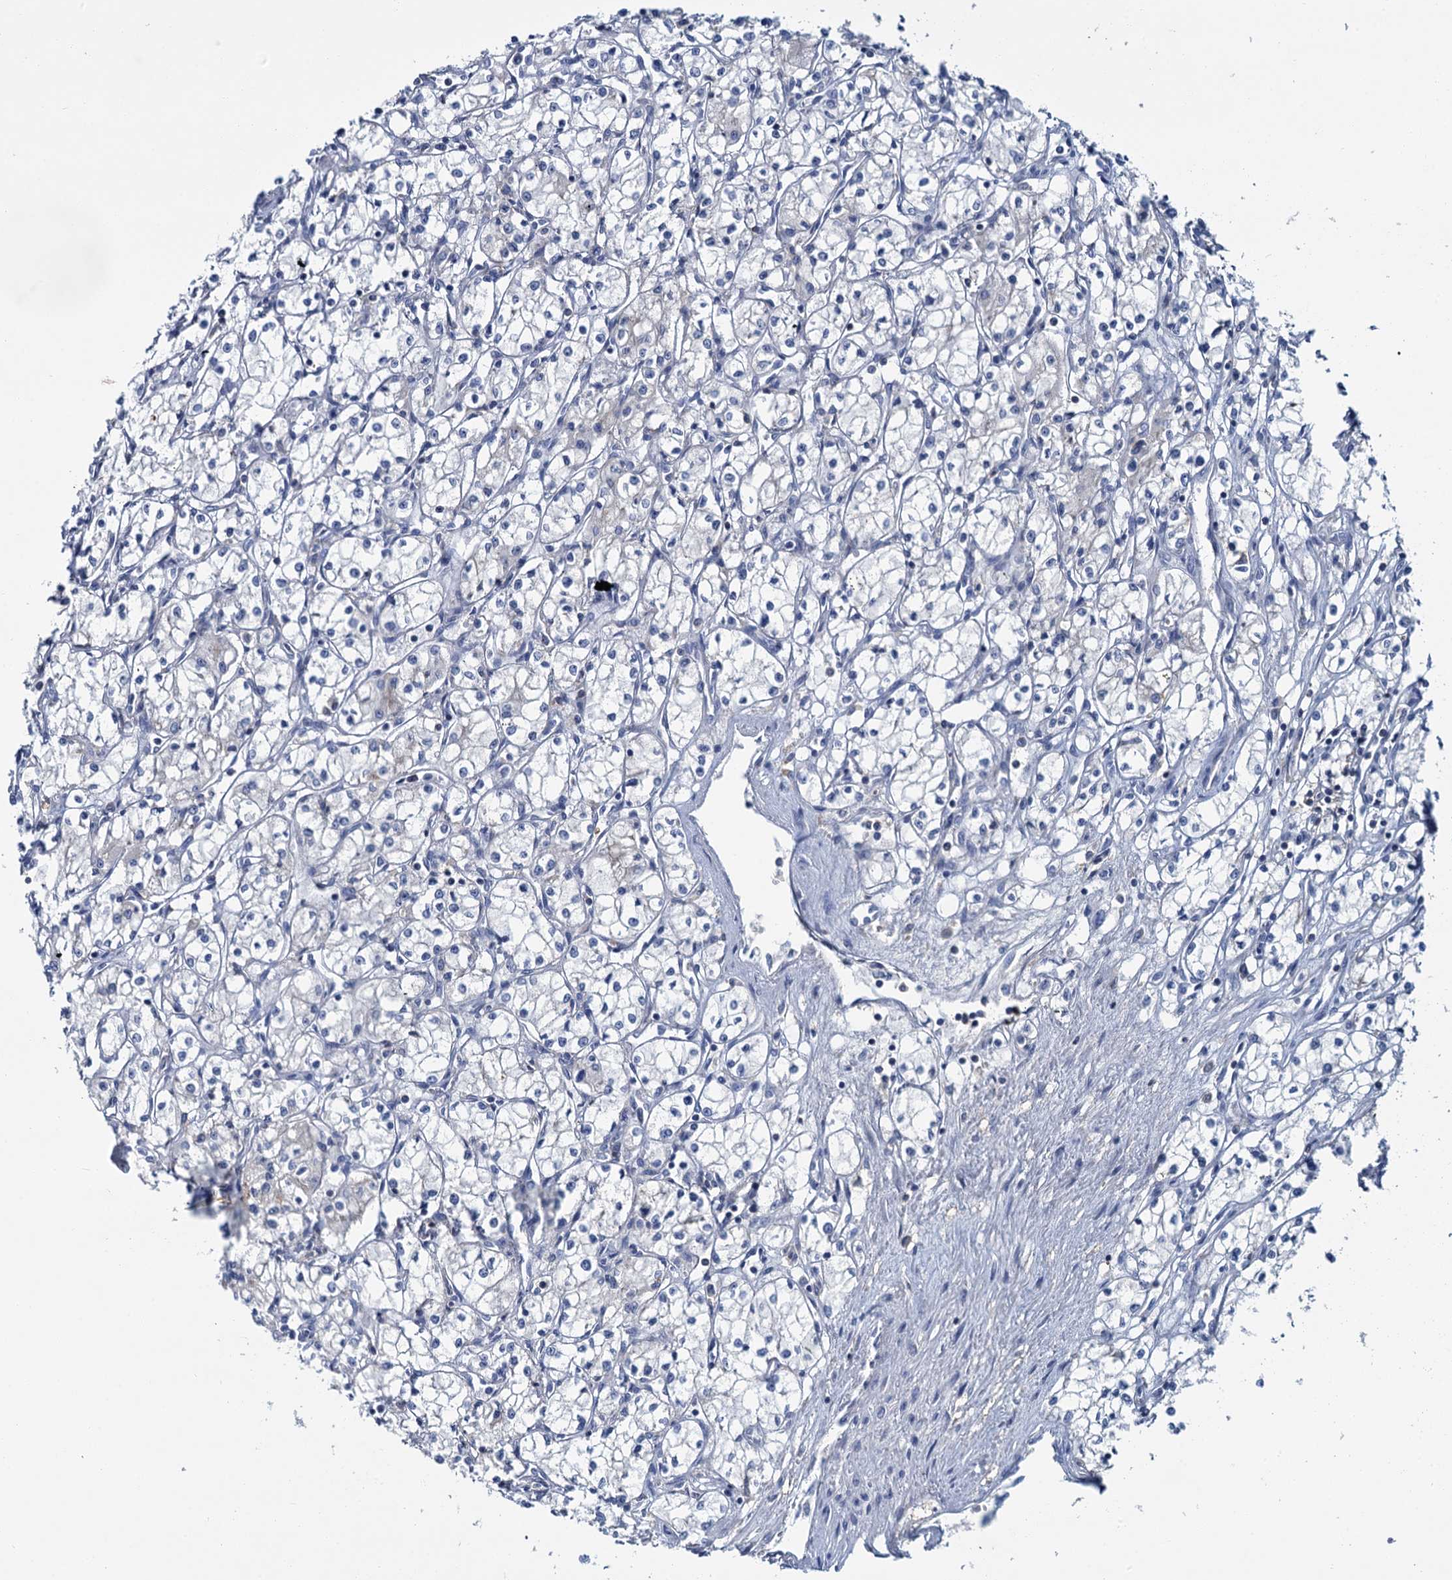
{"staining": {"intensity": "negative", "quantity": "none", "location": "none"}, "tissue": "renal cancer", "cell_type": "Tumor cells", "image_type": "cancer", "snomed": [{"axis": "morphology", "description": "Adenocarcinoma, NOS"}, {"axis": "topography", "description": "Kidney"}], "caption": "Immunohistochemical staining of human adenocarcinoma (renal) exhibits no significant positivity in tumor cells.", "gene": "FGFR2", "patient": {"sex": "male", "age": 59}}